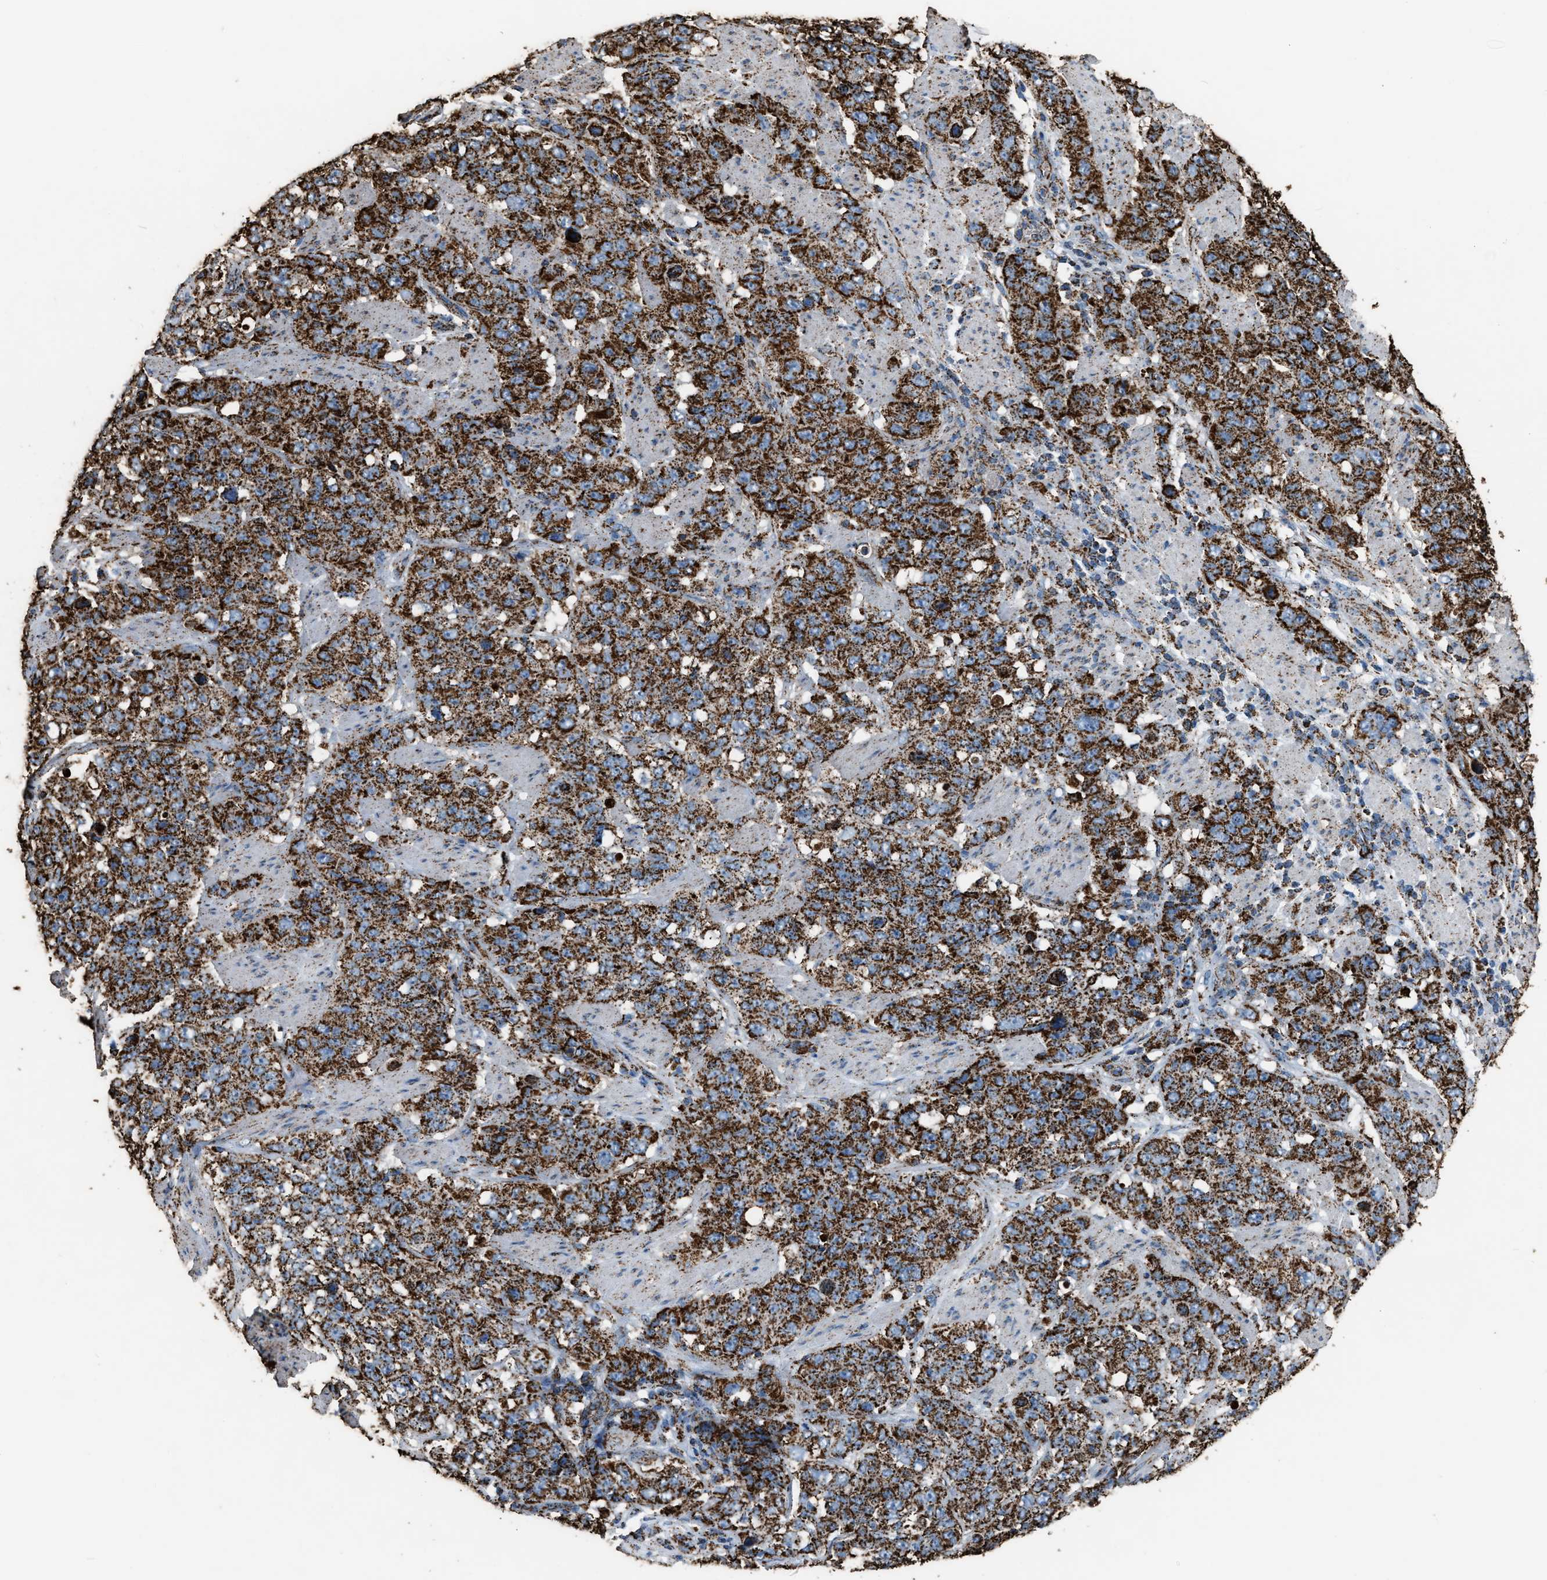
{"staining": {"intensity": "strong", "quantity": ">75%", "location": "cytoplasmic/membranous"}, "tissue": "stomach cancer", "cell_type": "Tumor cells", "image_type": "cancer", "snomed": [{"axis": "morphology", "description": "Adenocarcinoma, NOS"}, {"axis": "topography", "description": "Stomach"}], "caption": "IHC (DAB (3,3'-diaminobenzidine)) staining of stomach cancer (adenocarcinoma) reveals strong cytoplasmic/membranous protein expression in about >75% of tumor cells.", "gene": "MDH2", "patient": {"sex": "male", "age": 48}}